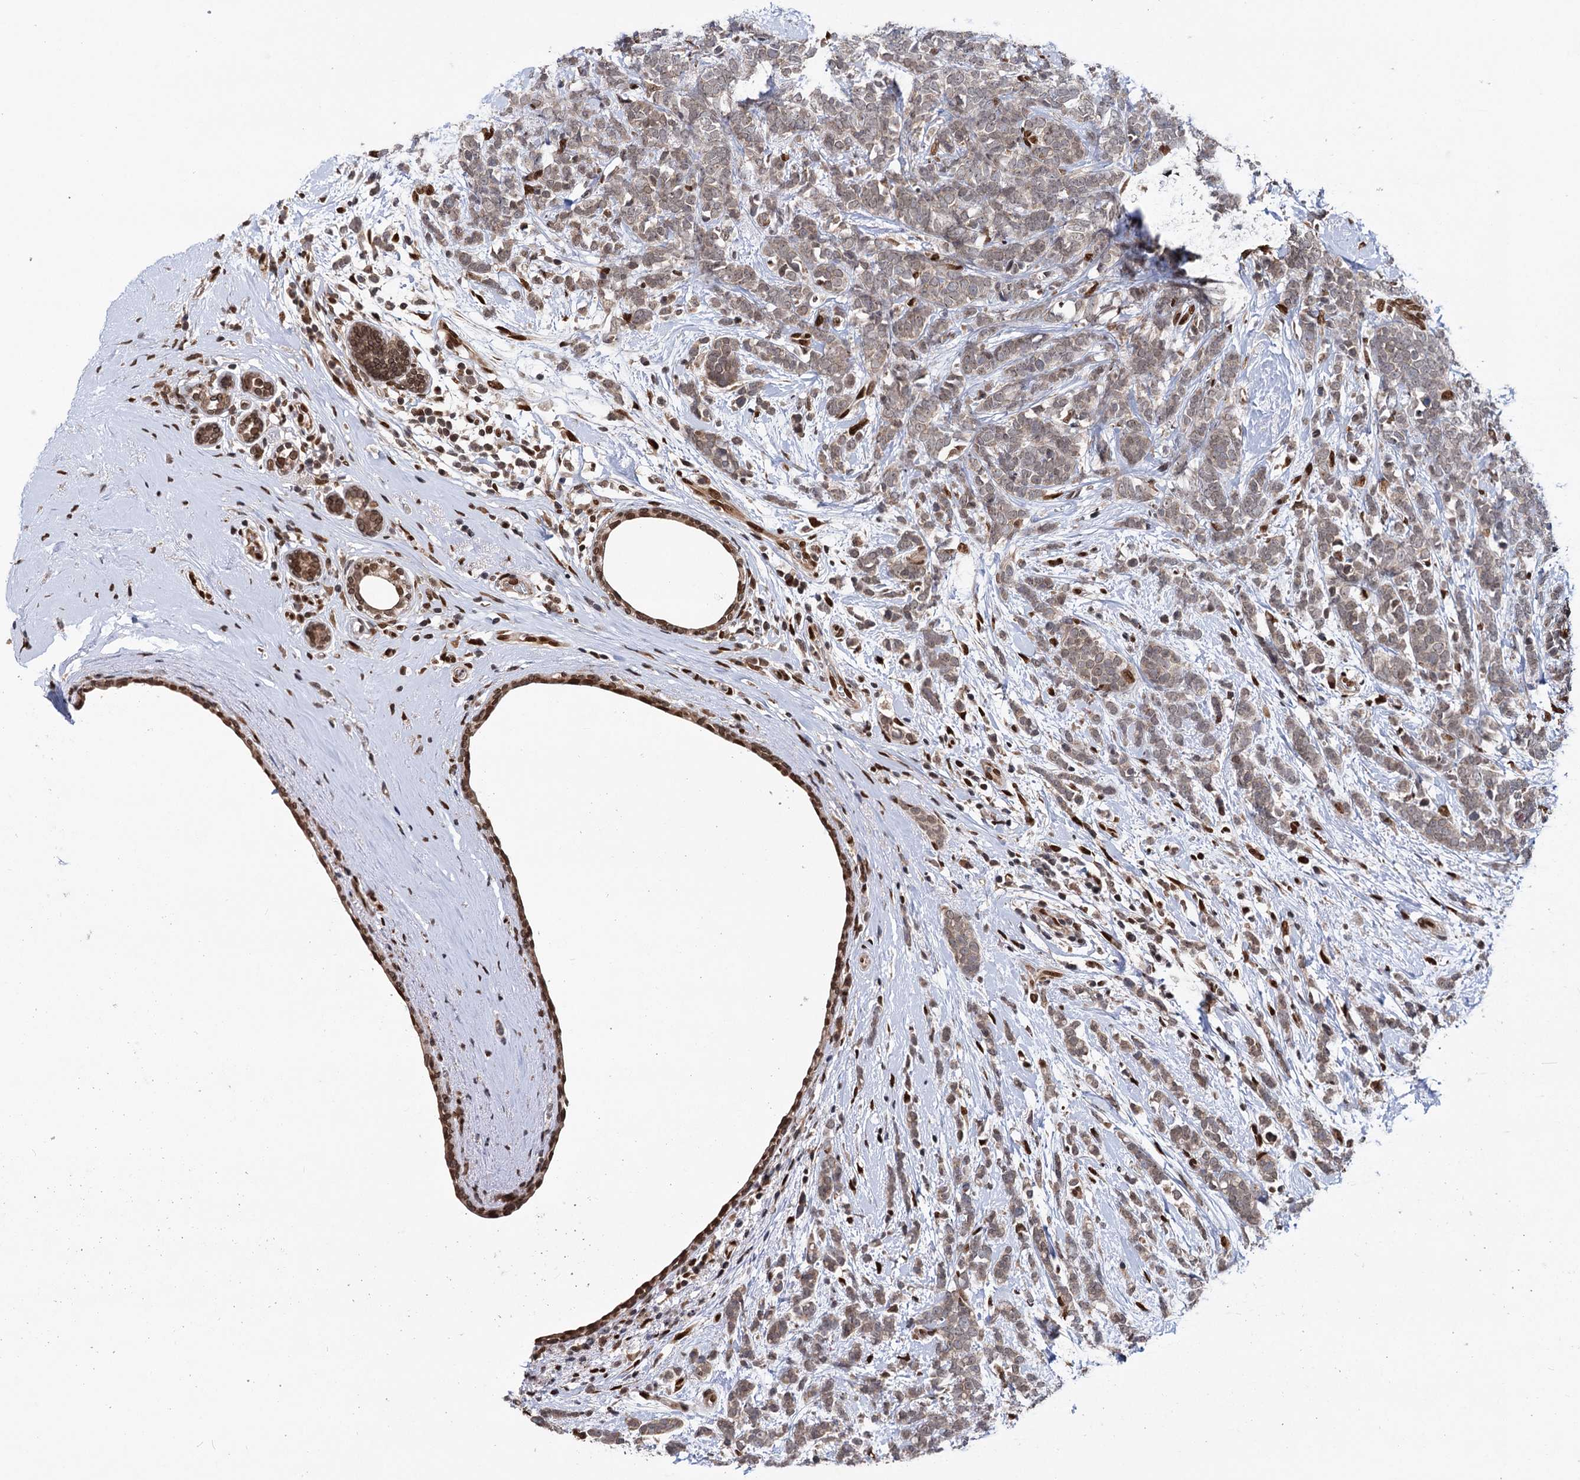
{"staining": {"intensity": "weak", "quantity": "25%-75%", "location": "cytoplasmic/membranous,nuclear"}, "tissue": "breast cancer", "cell_type": "Tumor cells", "image_type": "cancer", "snomed": [{"axis": "morphology", "description": "Lobular carcinoma"}, {"axis": "topography", "description": "Breast"}], "caption": "Breast cancer (lobular carcinoma) stained with DAB immunohistochemistry (IHC) exhibits low levels of weak cytoplasmic/membranous and nuclear positivity in approximately 25%-75% of tumor cells.", "gene": "MESD", "patient": {"sex": "female", "age": 58}}